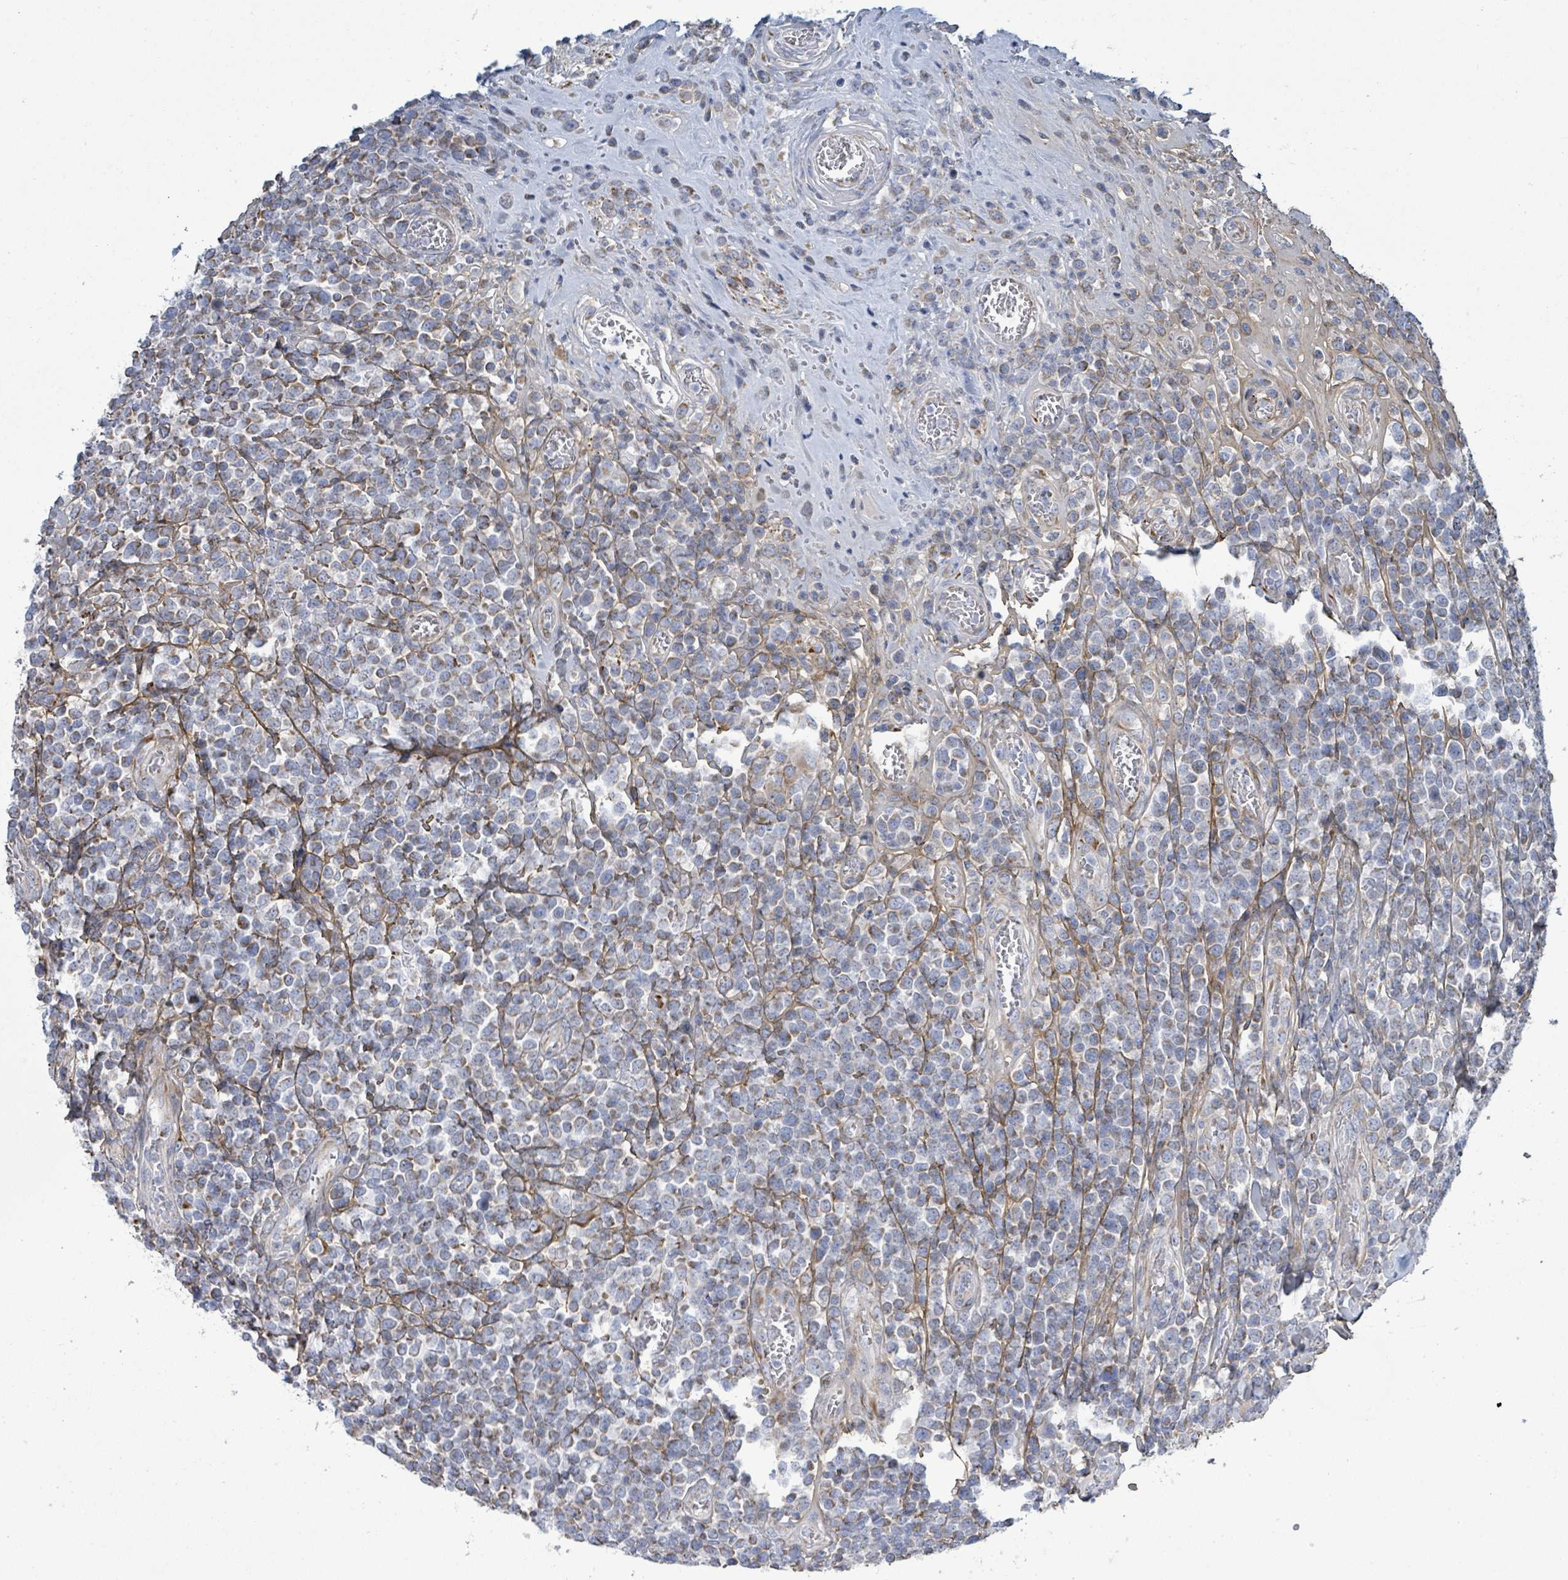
{"staining": {"intensity": "negative", "quantity": "none", "location": "none"}, "tissue": "lymphoma", "cell_type": "Tumor cells", "image_type": "cancer", "snomed": [{"axis": "morphology", "description": "Malignant lymphoma, non-Hodgkin's type, High grade"}, {"axis": "topography", "description": "Soft tissue"}], "caption": "A histopathology image of lymphoma stained for a protein exhibits no brown staining in tumor cells. (DAB immunohistochemistry (IHC) with hematoxylin counter stain).", "gene": "ALG12", "patient": {"sex": "female", "age": 56}}